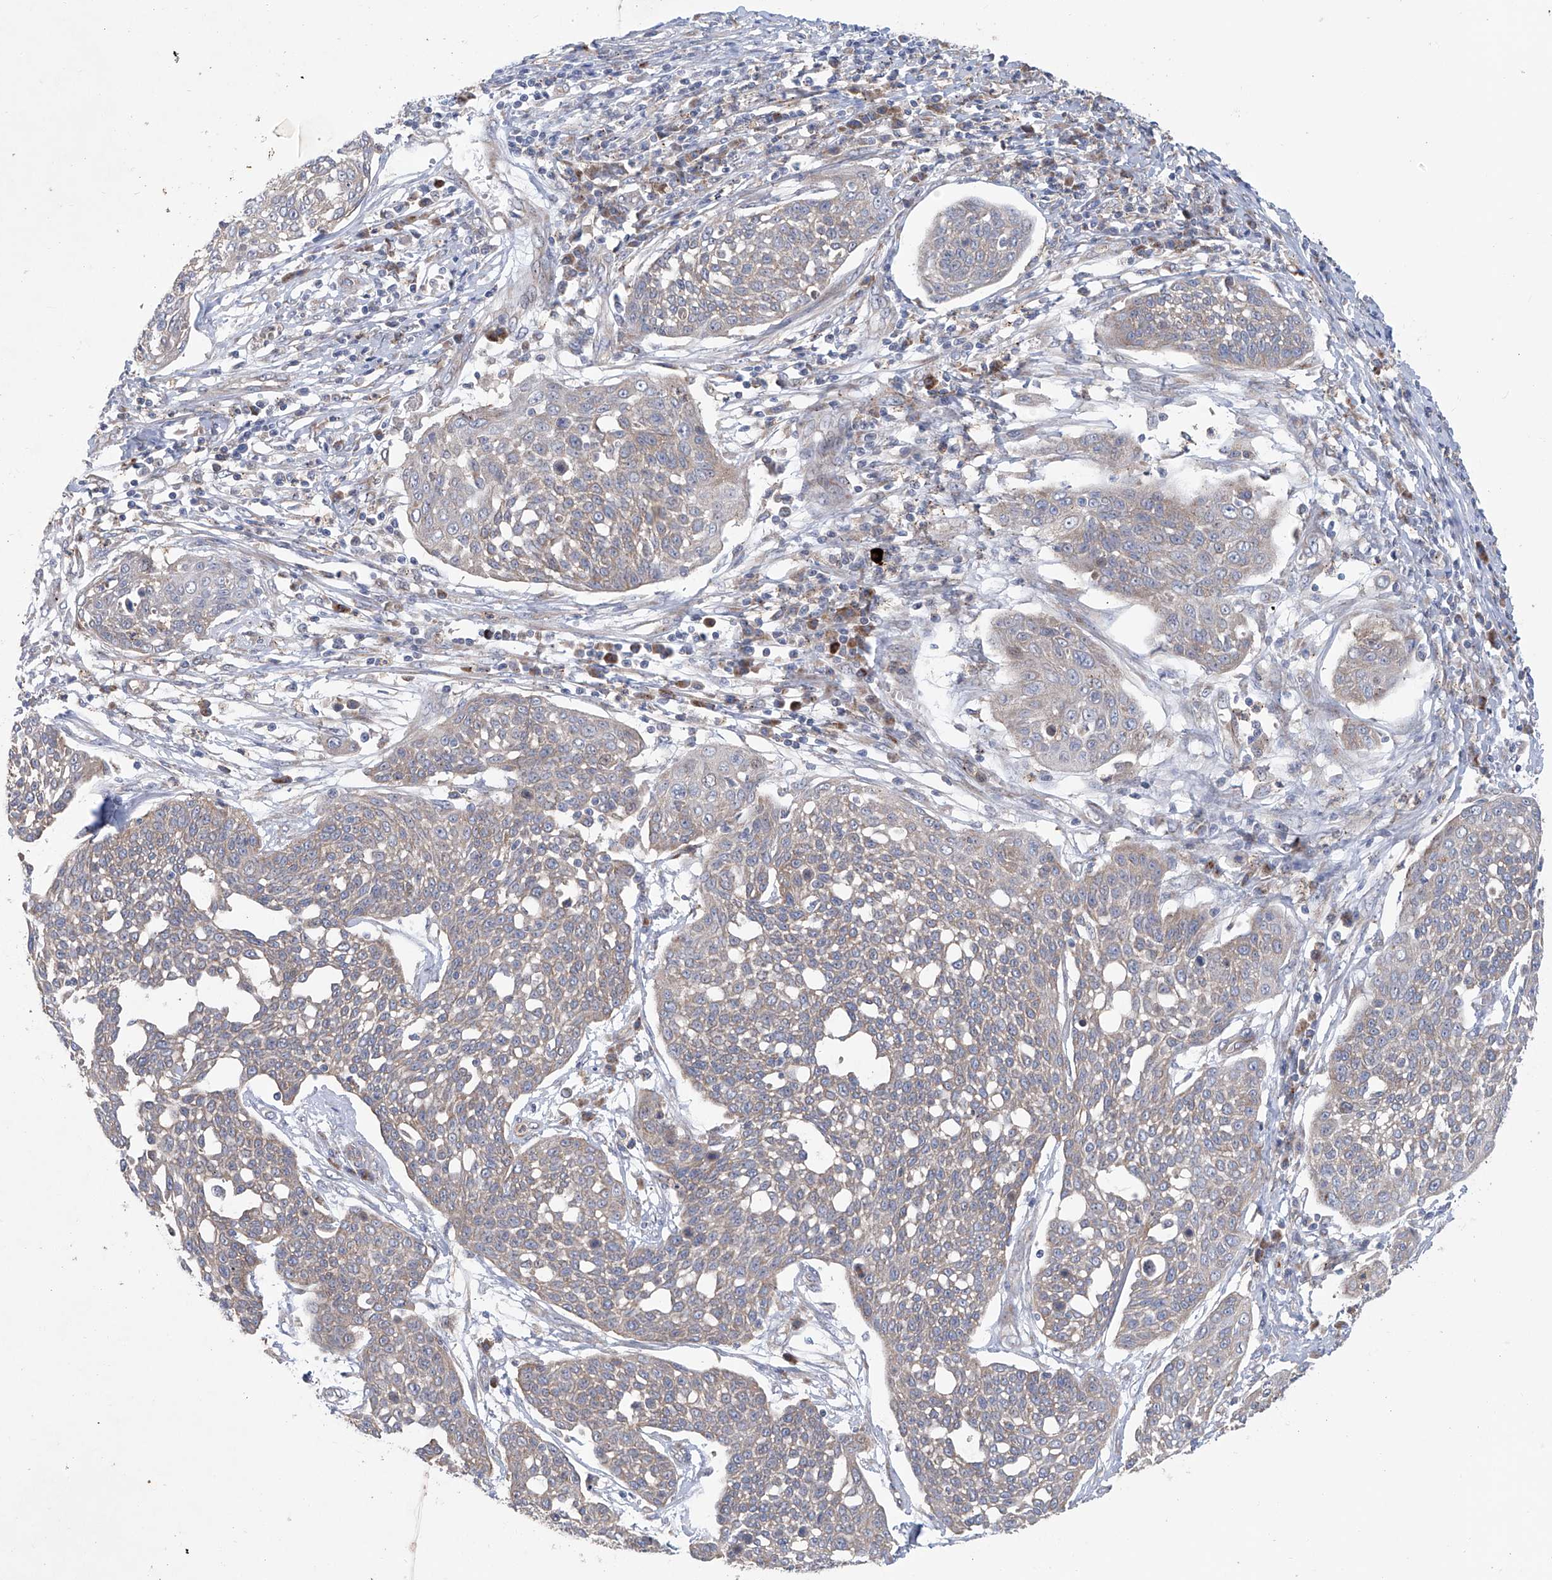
{"staining": {"intensity": "weak", "quantity": "25%-75%", "location": "cytoplasmic/membranous"}, "tissue": "cervical cancer", "cell_type": "Tumor cells", "image_type": "cancer", "snomed": [{"axis": "morphology", "description": "Squamous cell carcinoma, NOS"}, {"axis": "topography", "description": "Cervix"}], "caption": "Immunohistochemical staining of cervical cancer (squamous cell carcinoma) exhibits weak cytoplasmic/membranous protein staining in approximately 25%-75% of tumor cells.", "gene": "KLC4", "patient": {"sex": "female", "age": 34}}